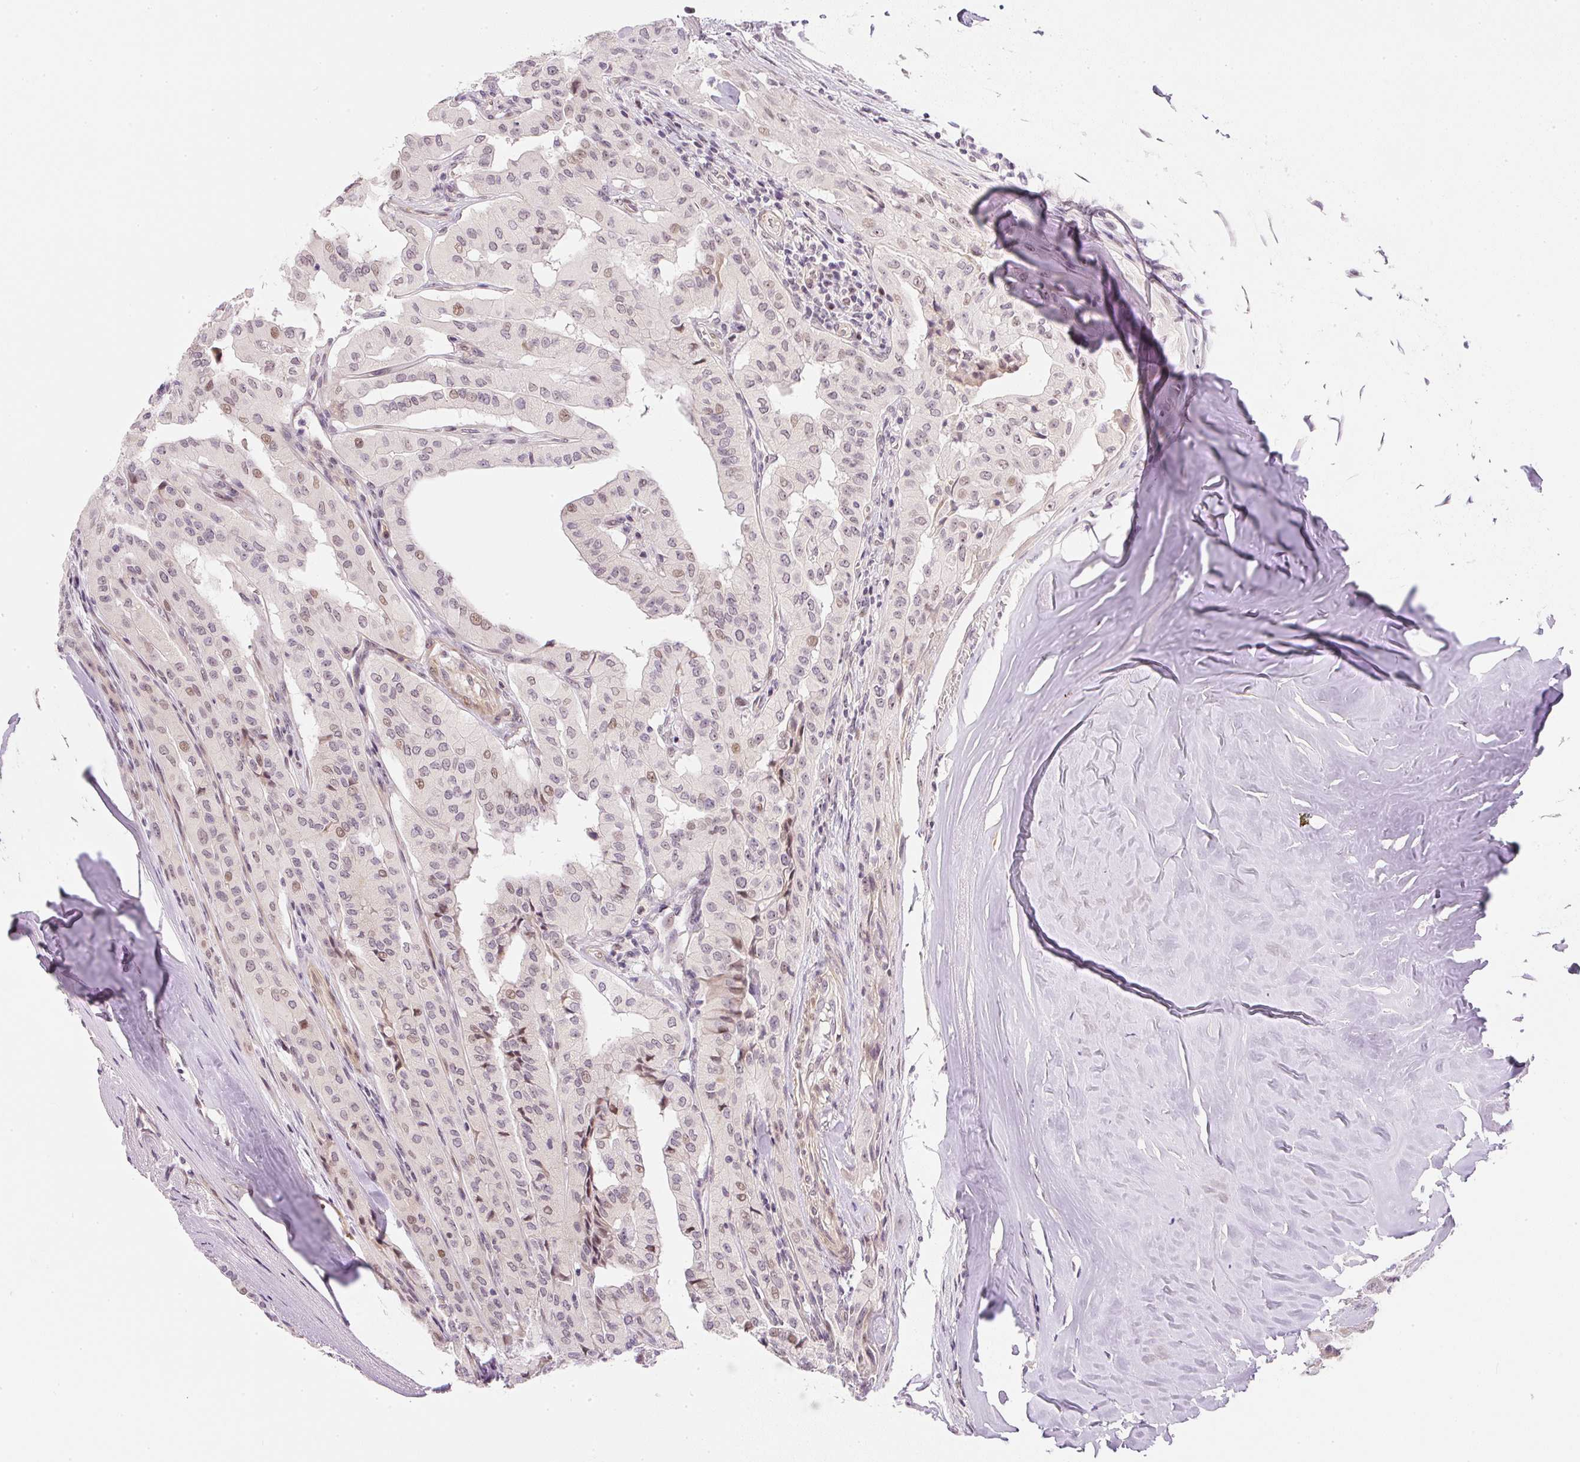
{"staining": {"intensity": "moderate", "quantity": "25%-75%", "location": "nuclear"}, "tissue": "thyroid cancer", "cell_type": "Tumor cells", "image_type": "cancer", "snomed": [{"axis": "morphology", "description": "Papillary adenocarcinoma, NOS"}, {"axis": "topography", "description": "Thyroid gland"}], "caption": "Immunohistochemical staining of human thyroid cancer displays moderate nuclear protein expression in about 25%-75% of tumor cells.", "gene": "DPPA4", "patient": {"sex": "female", "age": 59}}